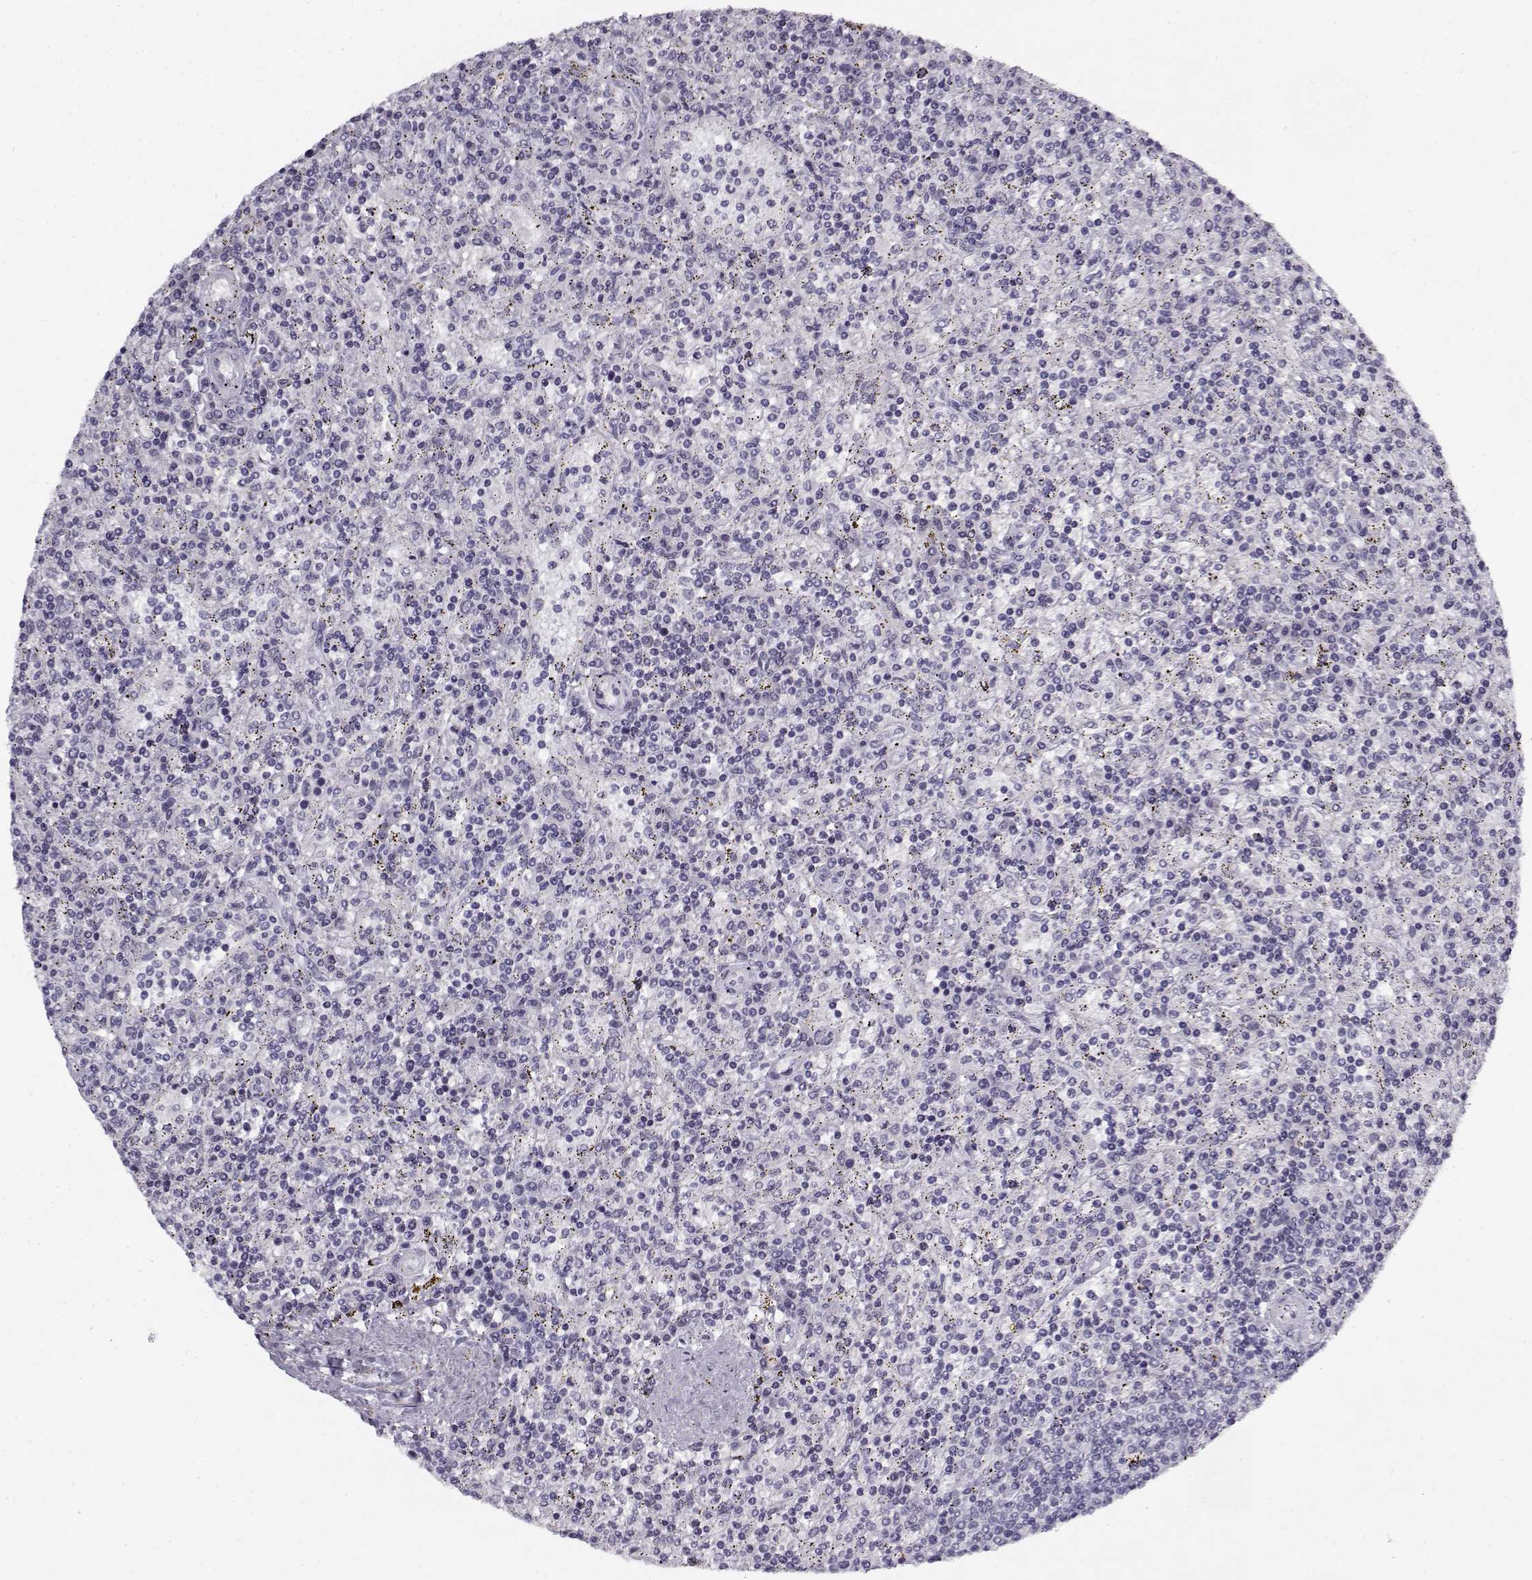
{"staining": {"intensity": "negative", "quantity": "none", "location": "none"}, "tissue": "lymphoma", "cell_type": "Tumor cells", "image_type": "cancer", "snomed": [{"axis": "morphology", "description": "Malignant lymphoma, non-Hodgkin's type, Low grade"}, {"axis": "topography", "description": "Spleen"}], "caption": "The micrograph exhibits no significant positivity in tumor cells of lymphoma.", "gene": "SNCA", "patient": {"sex": "male", "age": 62}}